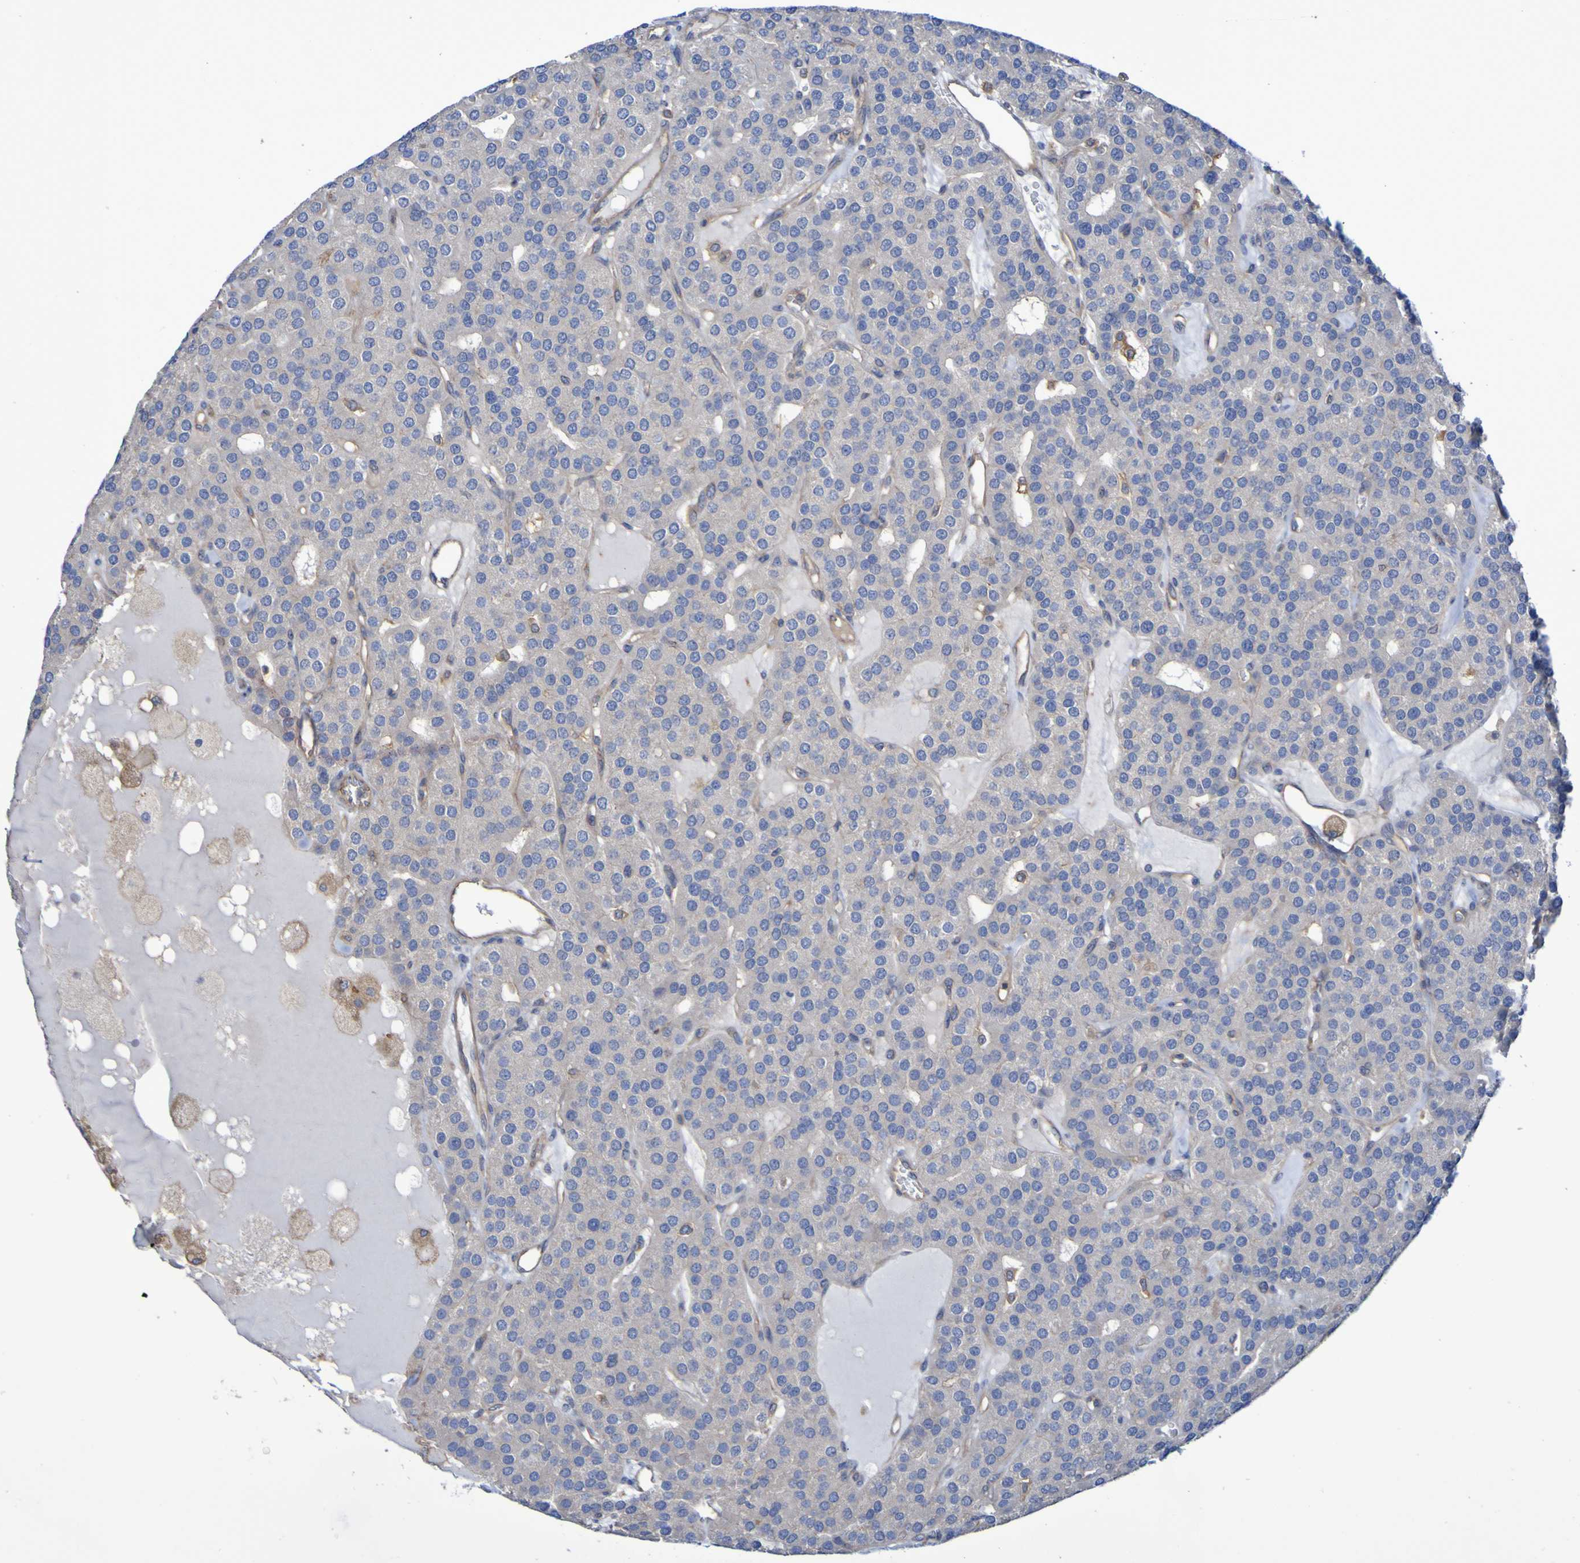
{"staining": {"intensity": "negative", "quantity": "none", "location": "none"}, "tissue": "parathyroid gland", "cell_type": "Glandular cells", "image_type": "normal", "snomed": [{"axis": "morphology", "description": "Normal tissue, NOS"}, {"axis": "morphology", "description": "Adenoma, NOS"}, {"axis": "topography", "description": "Parathyroid gland"}], "caption": "The histopathology image demonstrates no staining of glandular cells in unremarkable parathyroid gland. (Stains: DAB (3,3'-diaminobenzidine) immunohistochemistry (IHC) with hematoxylin counter stain, Microscopy: brightfield microscopy at high magnification).", "gene": "SYNJ1", "patient": {"sex": "female", "age": 86}}